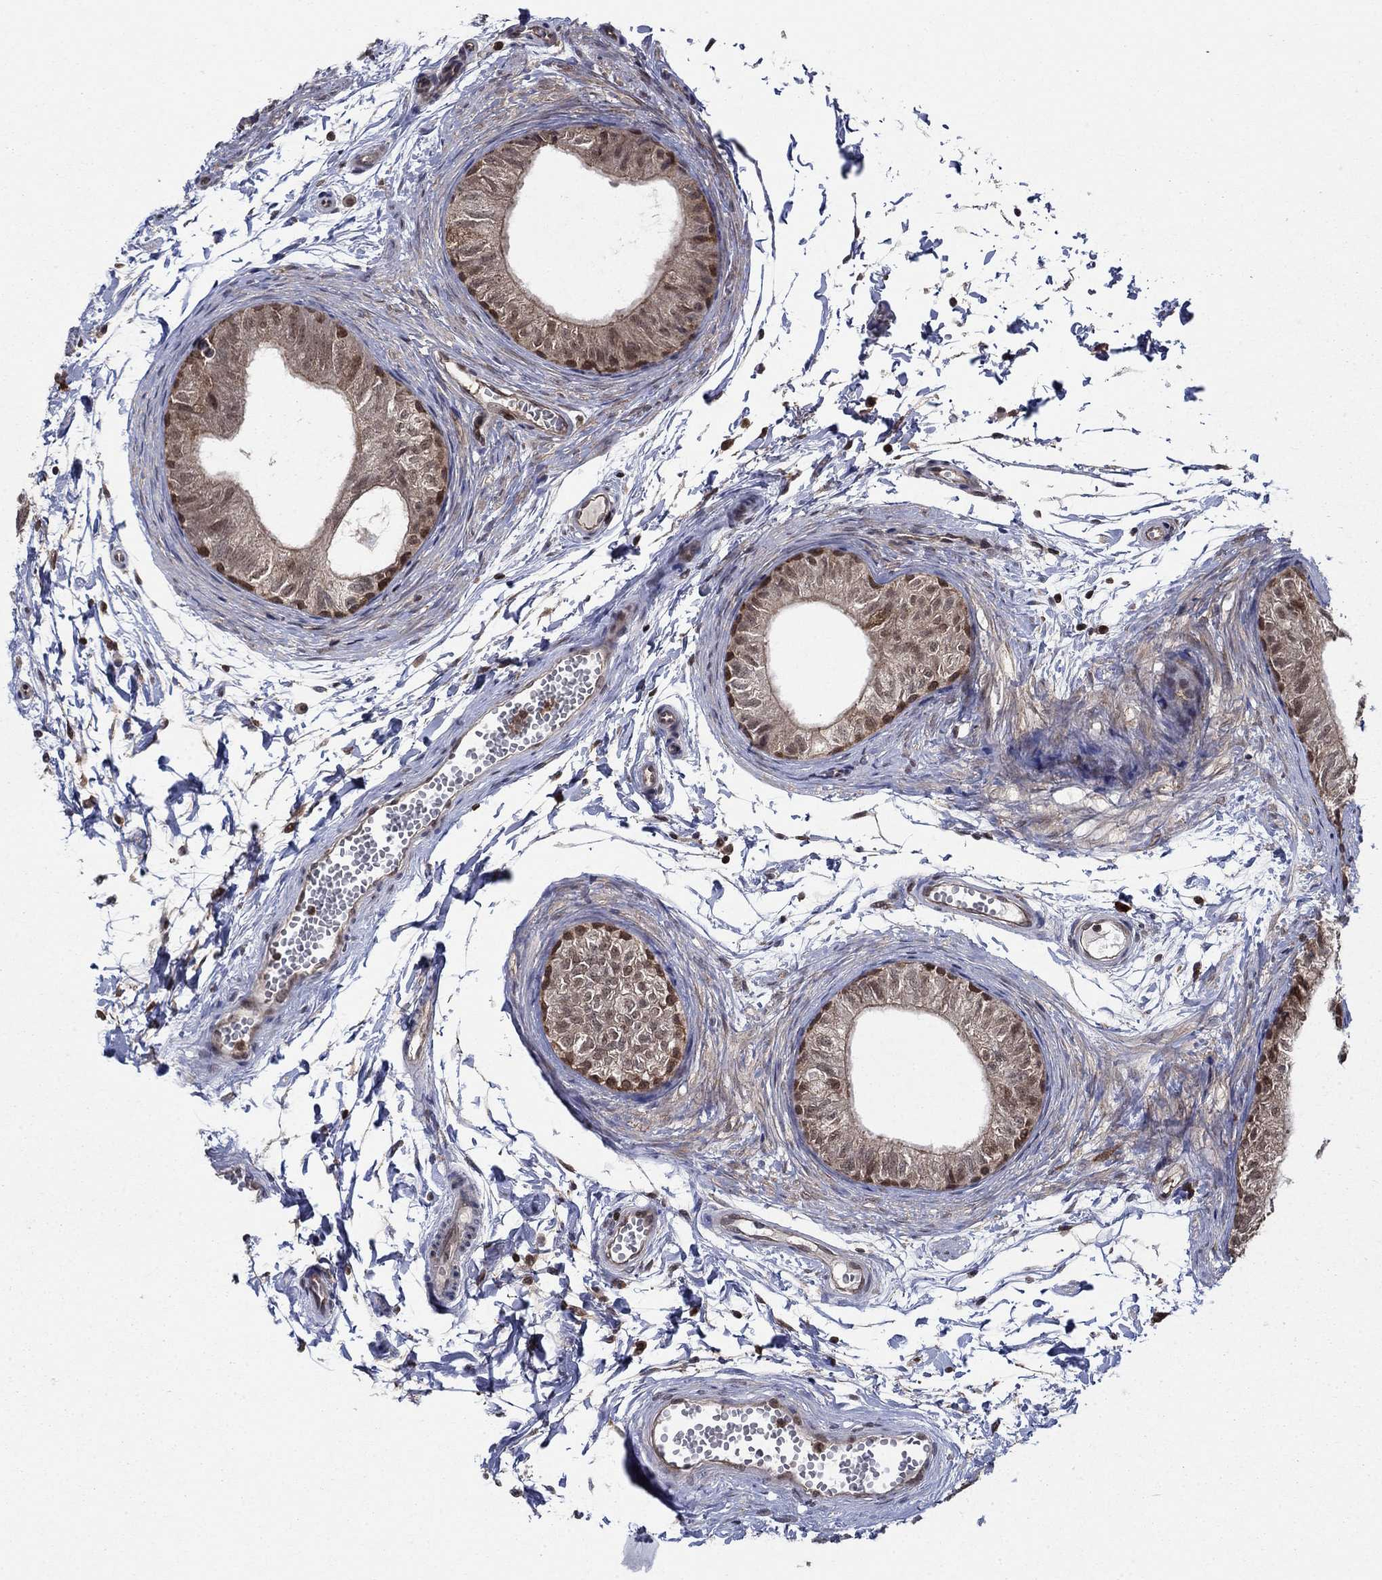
{"staining": {"intensity": "moderate", "quantity": ">75%", "location": "cytoplasmic/membranous"}, "tissue": "epididymis", "cell_type": "Glandular cells", "image_type": "normal", "snomed": [{"axis": "morphology", "description": "Normal tissue, NOS"}, {"axis": "topography", "description": "Epididymis"}], "caption": "This is a histology image of IHC staining of unremarkable epididymis, which shows moderate positivity in the cytoplasmic/membranous of glandular cells.", "gene": "CACYBP", "patient": {"sex": "male", "age": 22}}